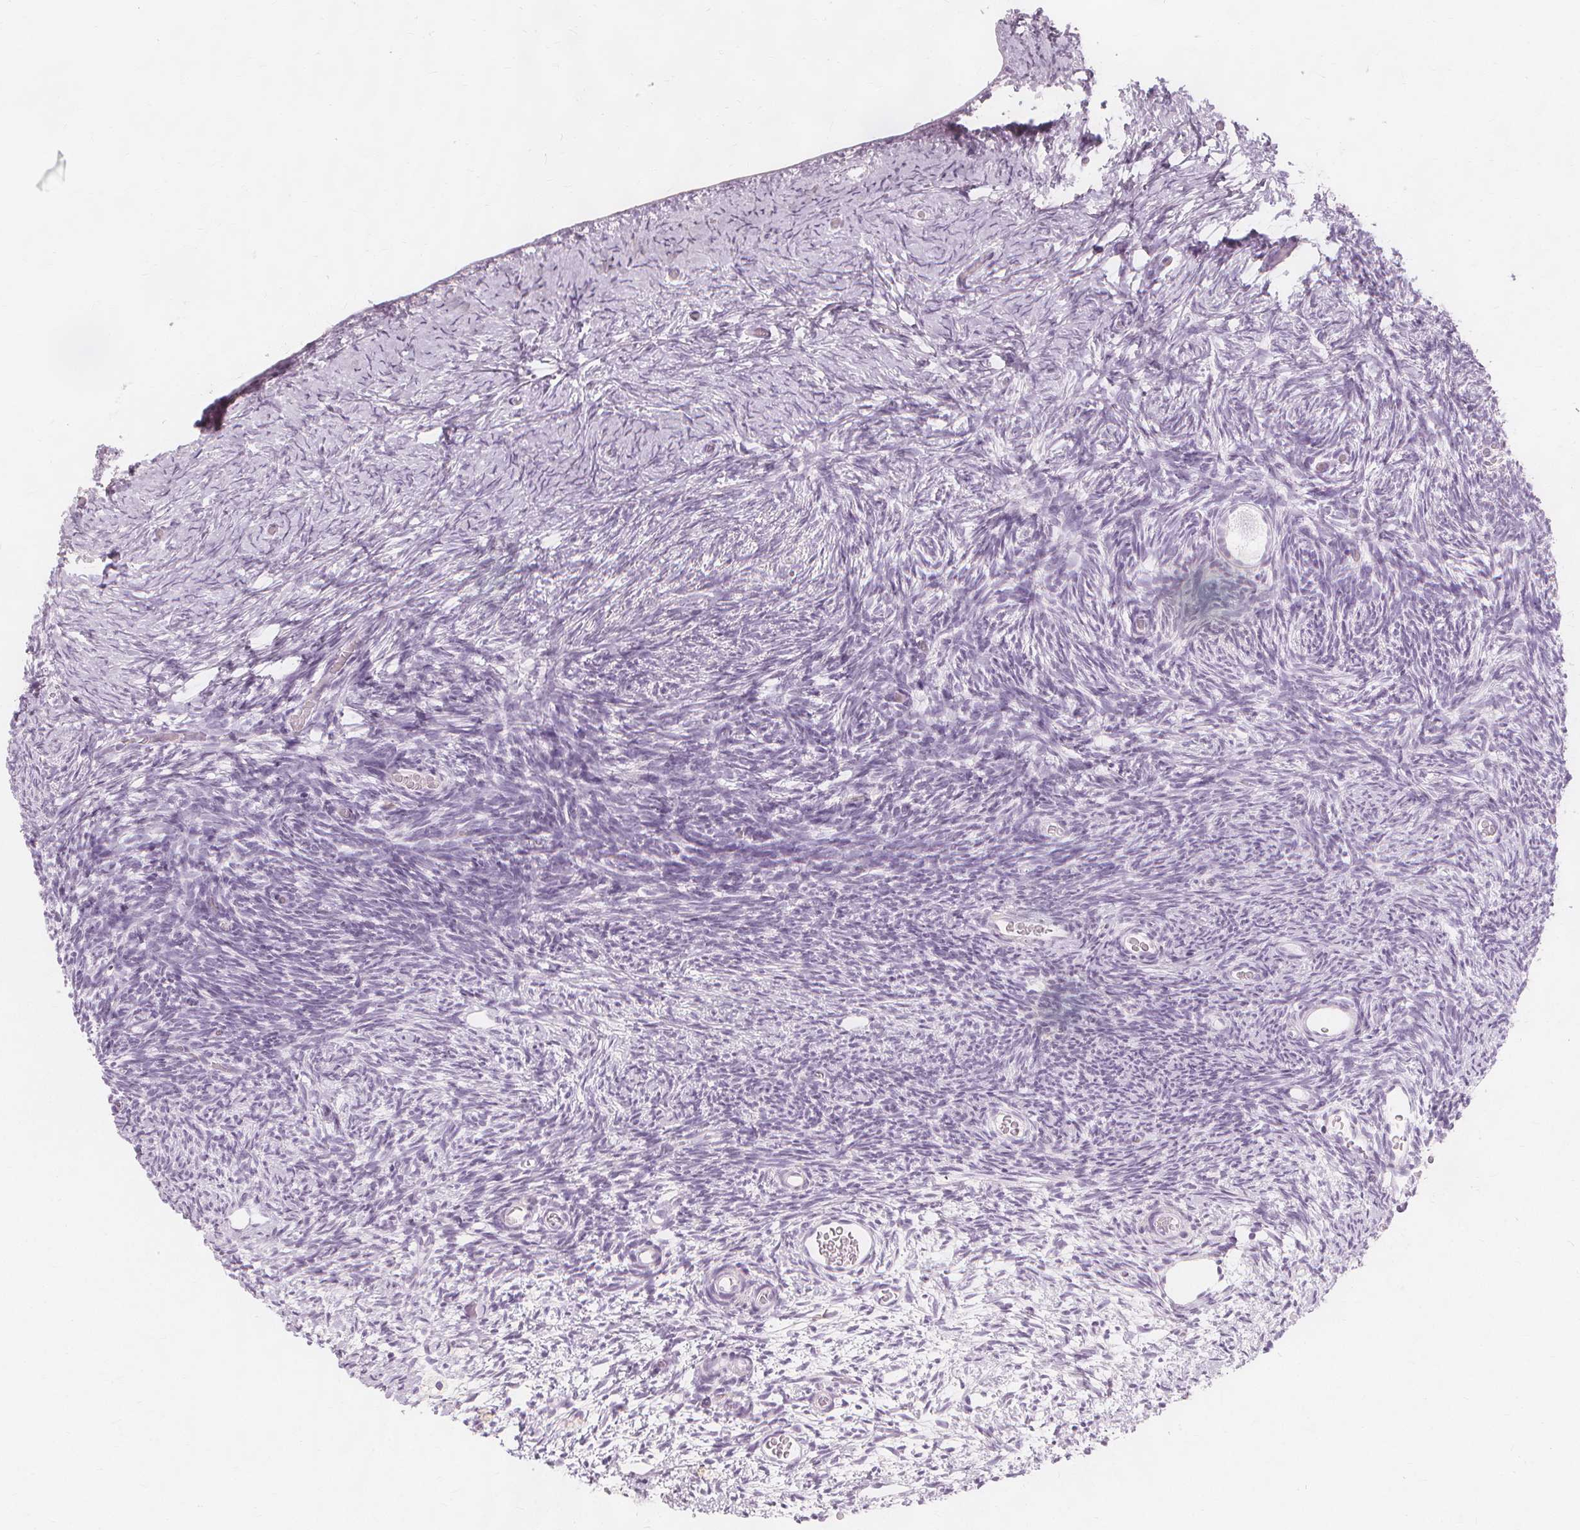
{"staining": {"intensity": "negative", "quantity": "none", "location": "none"}, "tissue": "ovary", "cell_type": "Follicle cells", "image_type": "normal", "snomed": [{"axis": "morphology", "description": "Normal tissue, NOS"}, {"axis": "topography", "description": "Ovary"}], "caption": "Protein analysis of unremarkable ovary exhibits no significant positivity in follicle cells.", "gene": "TFF1", "patient": {"sex": "female", "age": 39}}